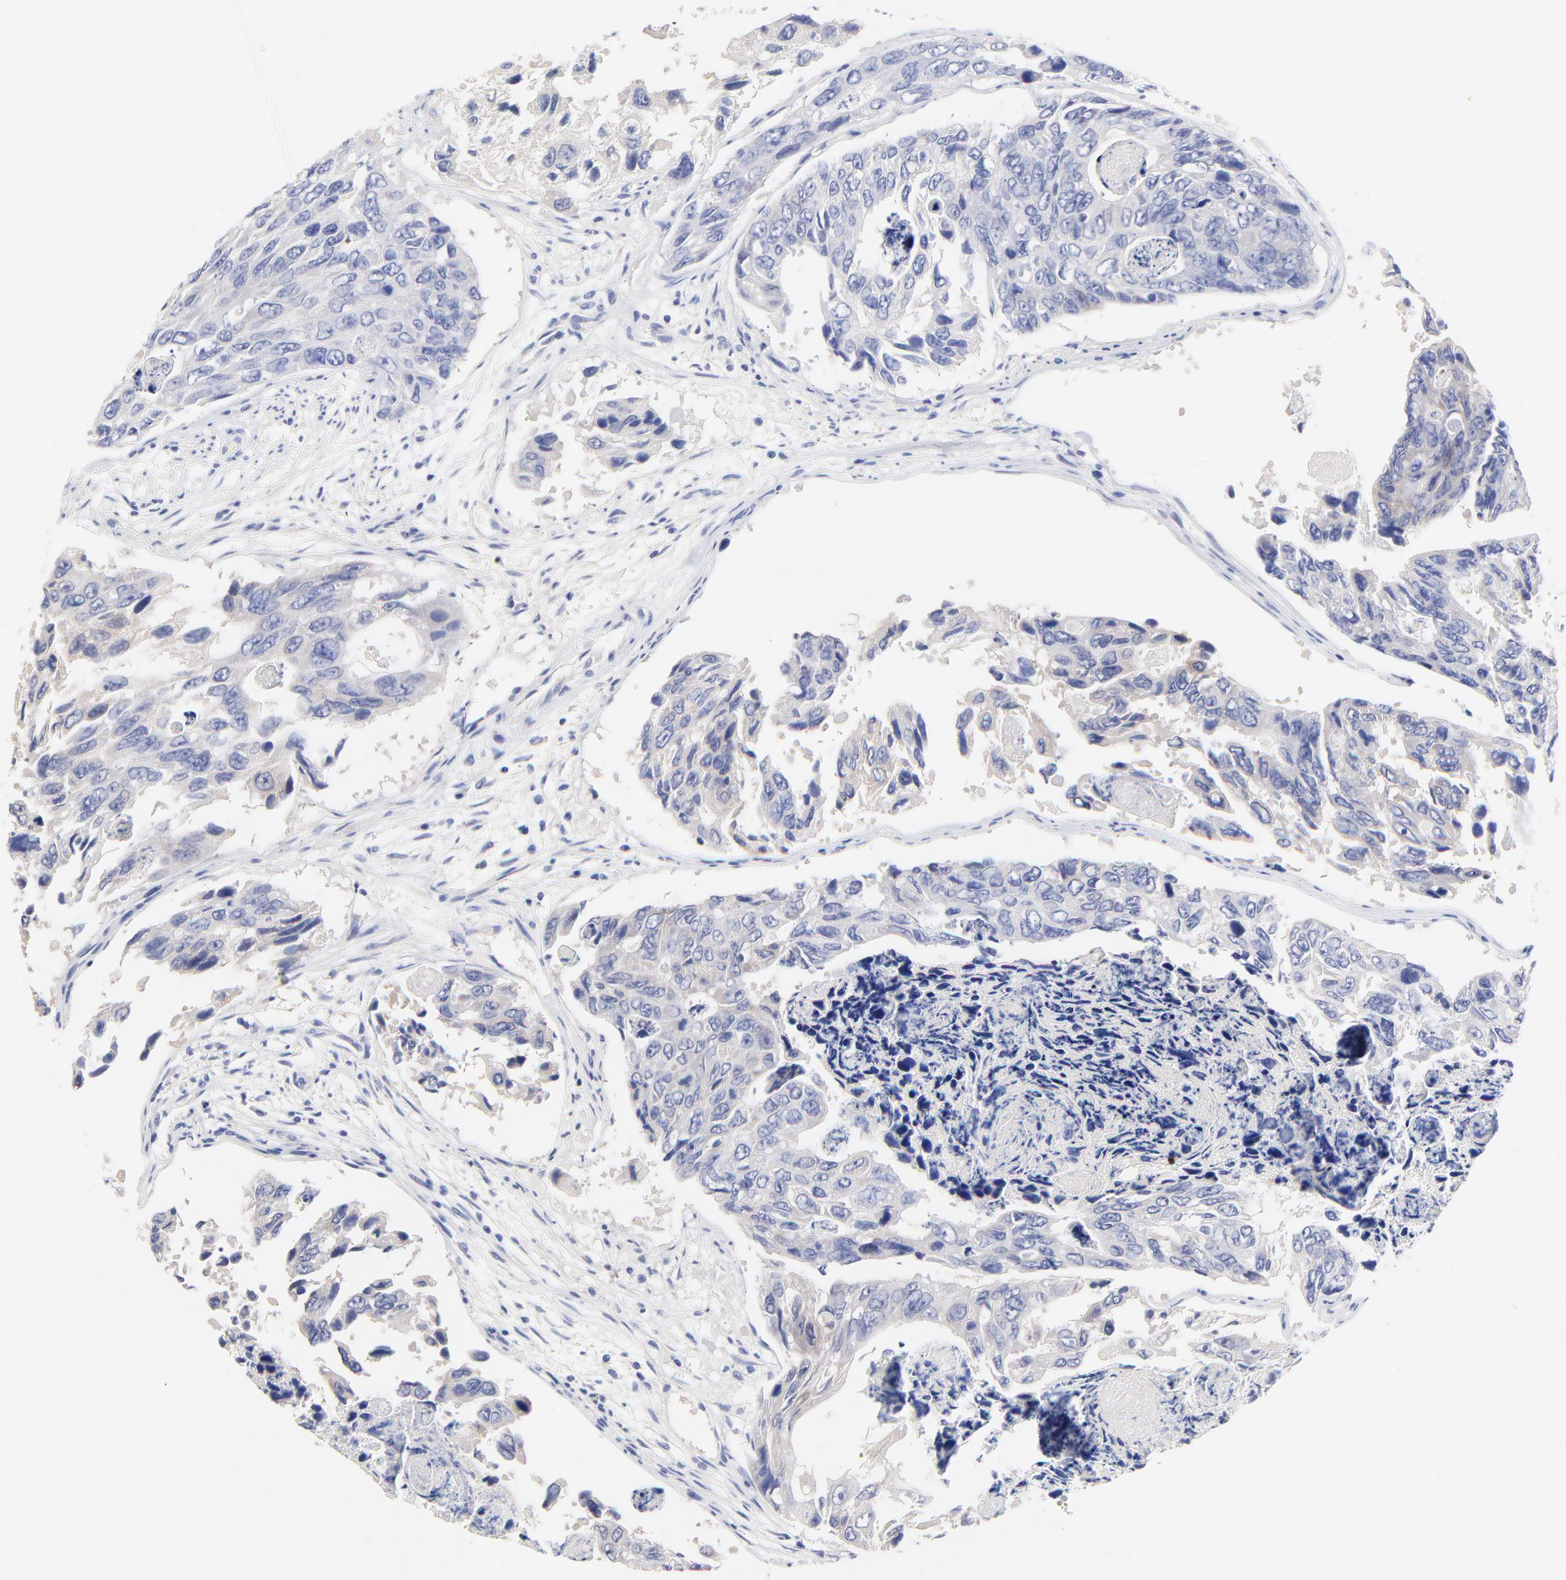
{"staining": {"intensity": "negative", "quantity": "none", "location": "none"}, "tissue": "colorectal cancer", "cell_type": "Tumor cells", "image_type": "cancer", "snomed": [{"axis": "morphology", "description": "Adenocarcinoma, NOS"}, {"axis": "topography", "description": "Colon"}], "caption": "Tumor cells are negative for brown protein staining in colorectal cancer. Nuclei are stained in blue.", "gene": "CFAP57", "patient": {"sex": "female", "age": 86}}